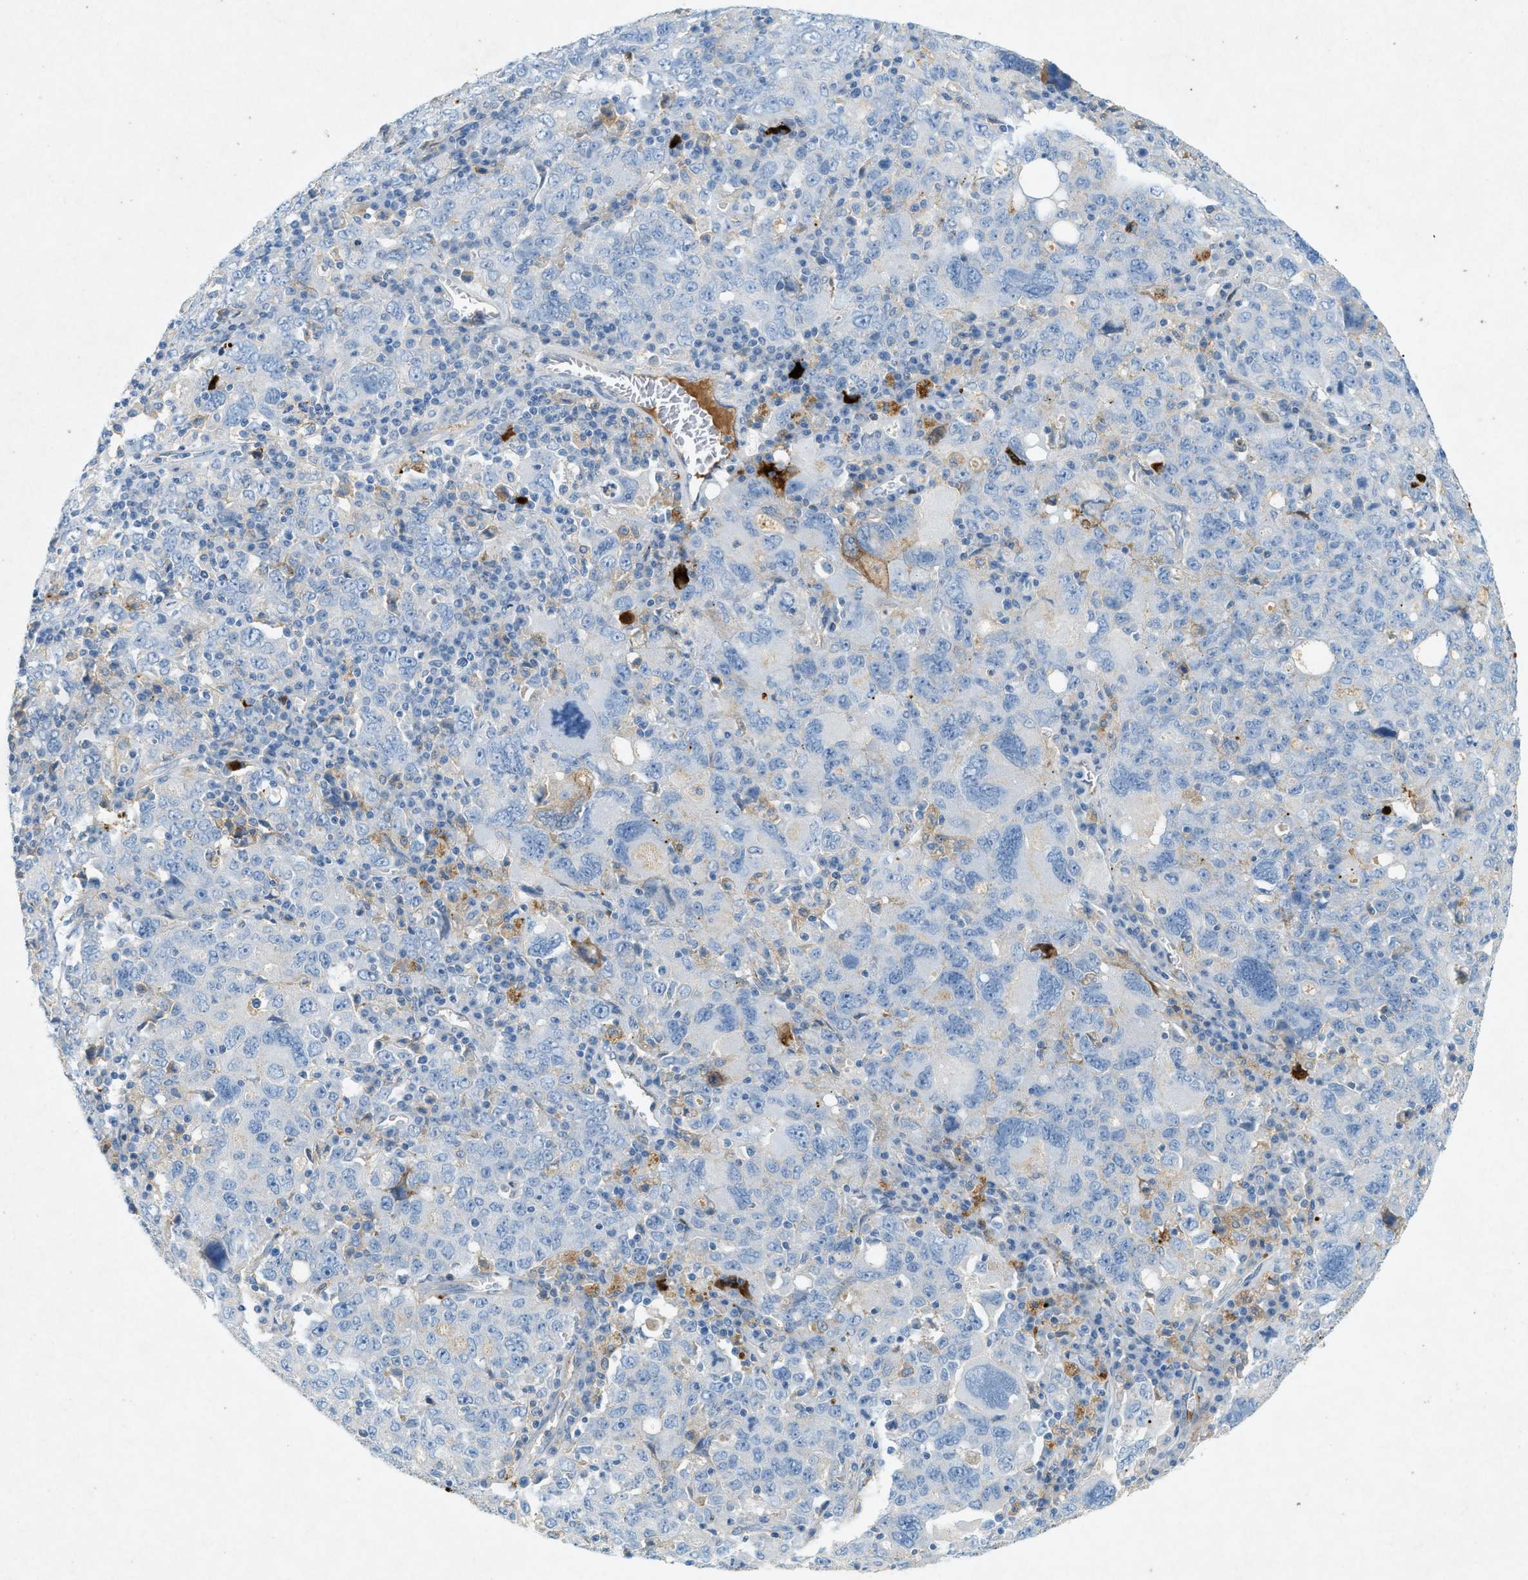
{"staining": {"intensity": "negative", "quantity": "none", "location": "none"}, "tissue": "ovarian cancer", "cell_type": "Tumor cells", "image_type": "cancer", "snomed": [{"axis": "morphology", "description": "Carcinoma, endometroid"}, {"axis": "topography", "description": "Ovary"}], "caption": "Immunohistochemistry image of ovarian cancer (endometroid carcinoma) stained for a protein (brown), which exhibits no staining in tumor cells.", "gene": "F2", "patient": {"sex": "female", "age": 62}}